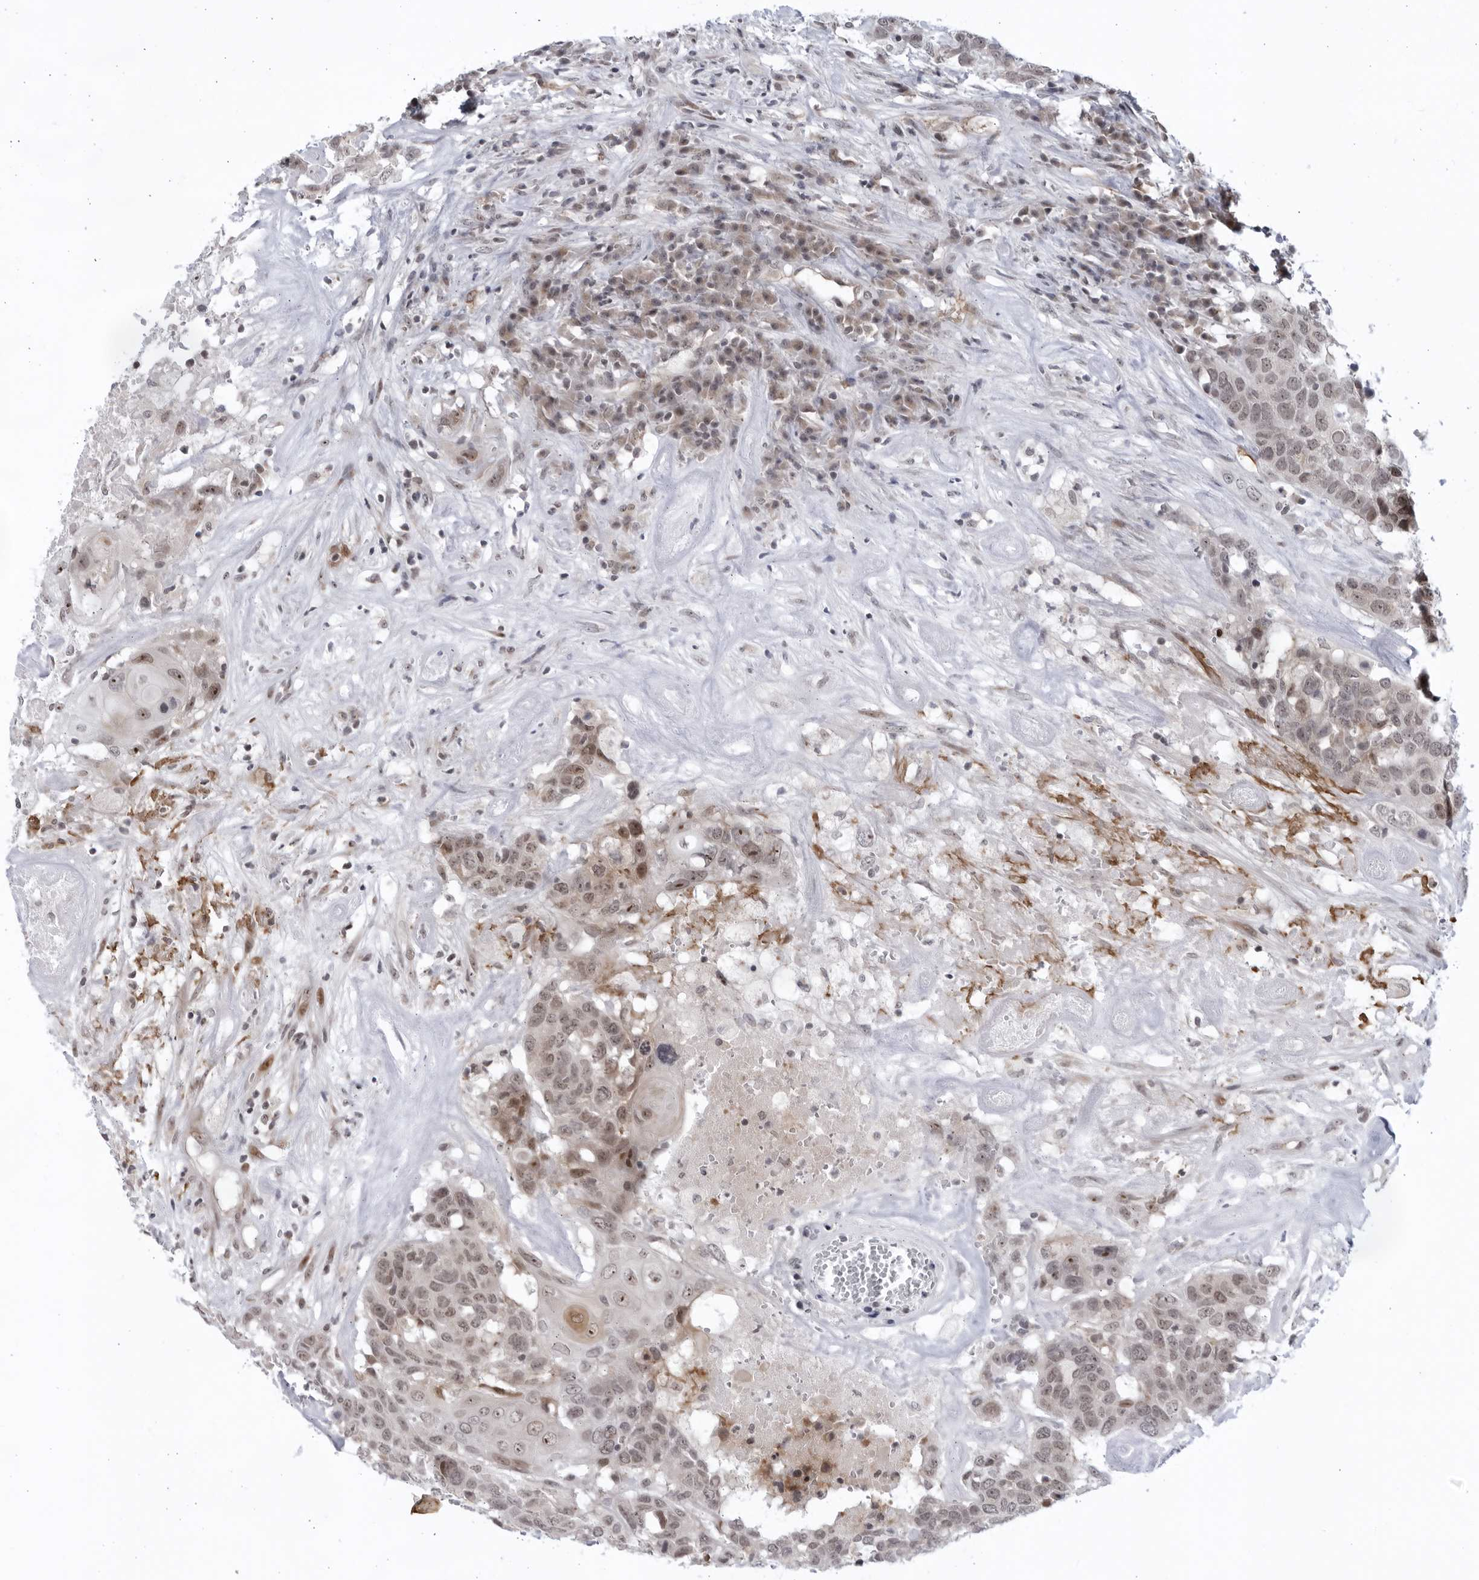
{"staining": {"intensity": "weak", "quantity": ">75%", "location": "nuclear"}, "tissue": "head and neck cancer", "cell_type": "Tumor cells", "image_type": "cancer", "snomed": [{"axis": "morphology", "description": "Squamous cell carcinoma, NOS"}, {"axis": "topography", "description": "Head-Neck"}], "caption": "IHC (DAB (3,3'-diaminobenzidine)) staining of head and neck squamous cell carcinoma demonstrates weak nuclear protein staining in approximately >75% of tumor cells. Using DAB (brown) and hematoxylin (blue) stains, captured at high magnification using brightfield microscopy.", "gene": "ITGB3BP", "patient": {"sex": "male", "age": 66}}